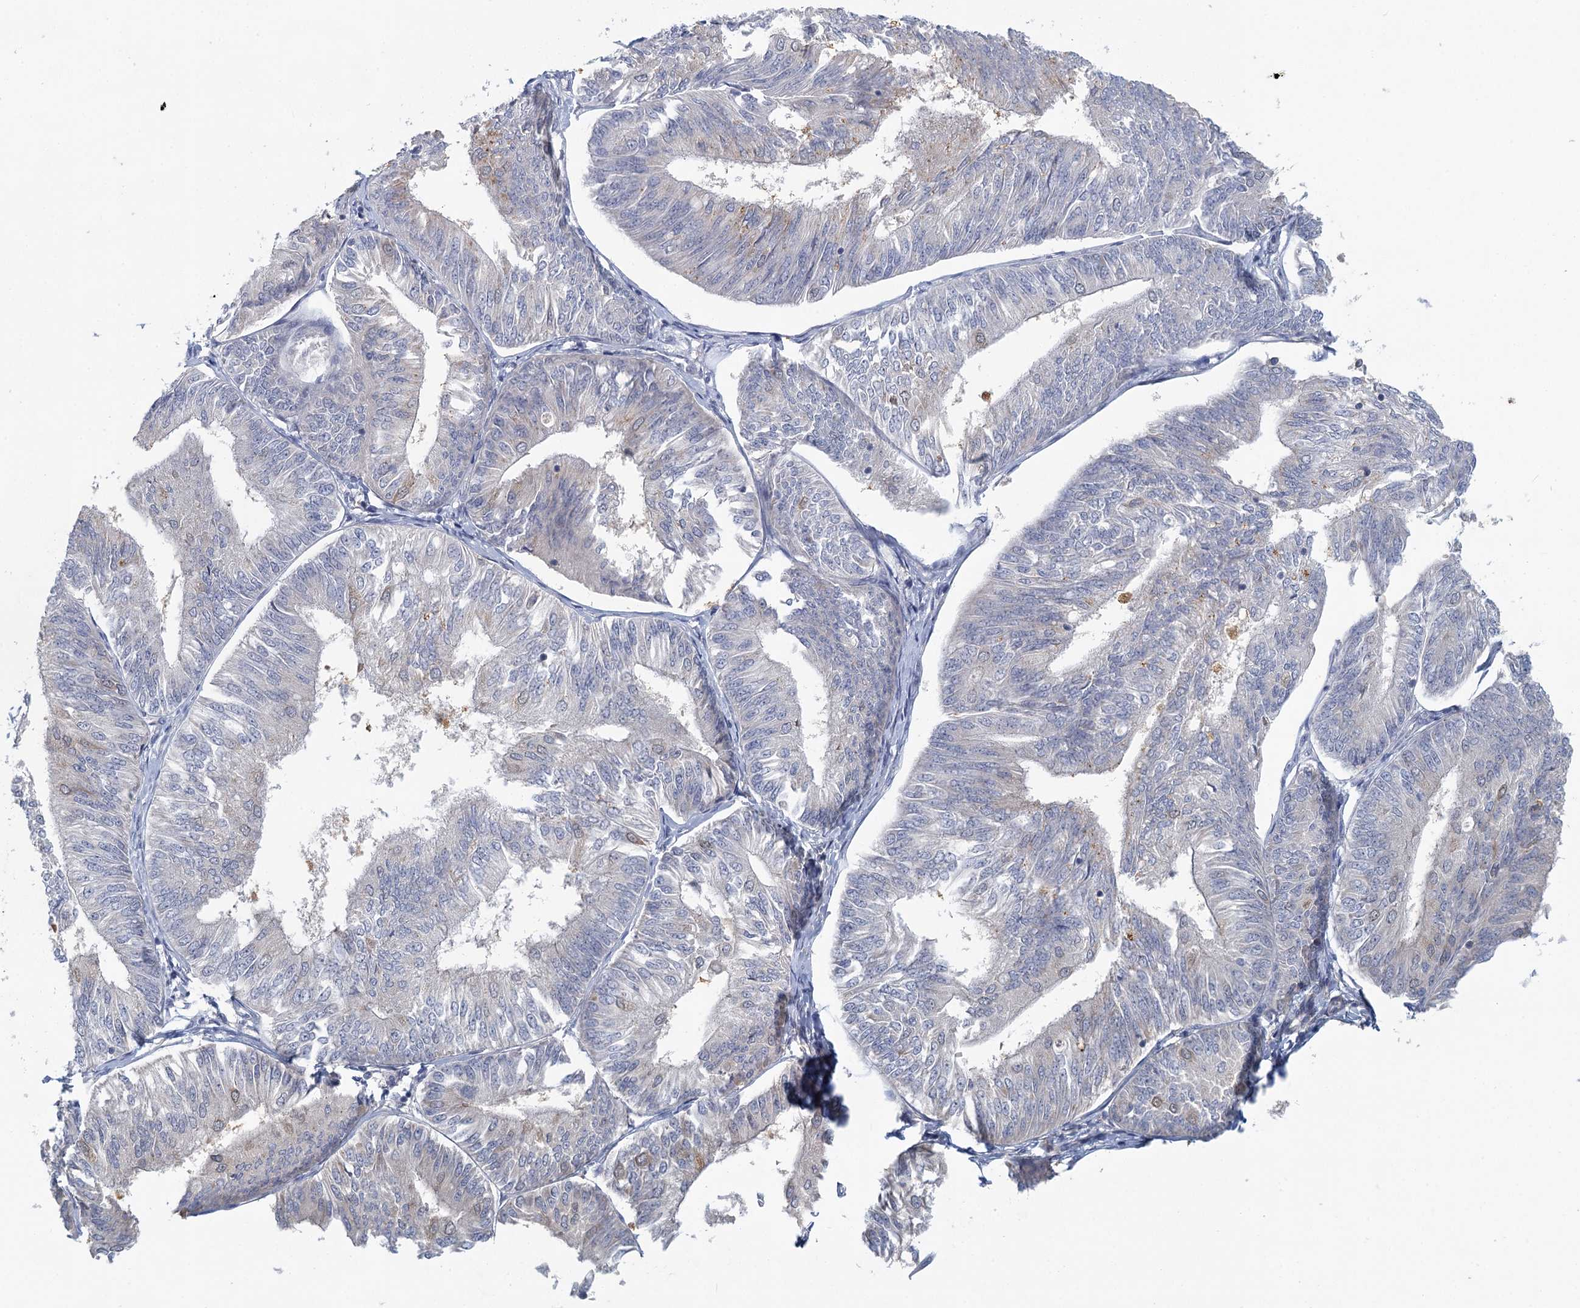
{"staining": {"intensity": "negative", "quantity": "none", "location": "none"}, "tissue": "endometrial cancer", "cell_type": "Tumor cells", "image_type": "cancer", "snomed": [{"axis": "morphology", "description": "Adenocarcinoma, NOS"}, {"axis": "topography", "description": "Endometrium"}], "caption": "Human adenocarcinoma (endometrial) stained for a protein using immunohistochemistry shows no staining in tumor cells.", "gene": "MYO7B", "patient": {"sex": "female", "age": 58}}